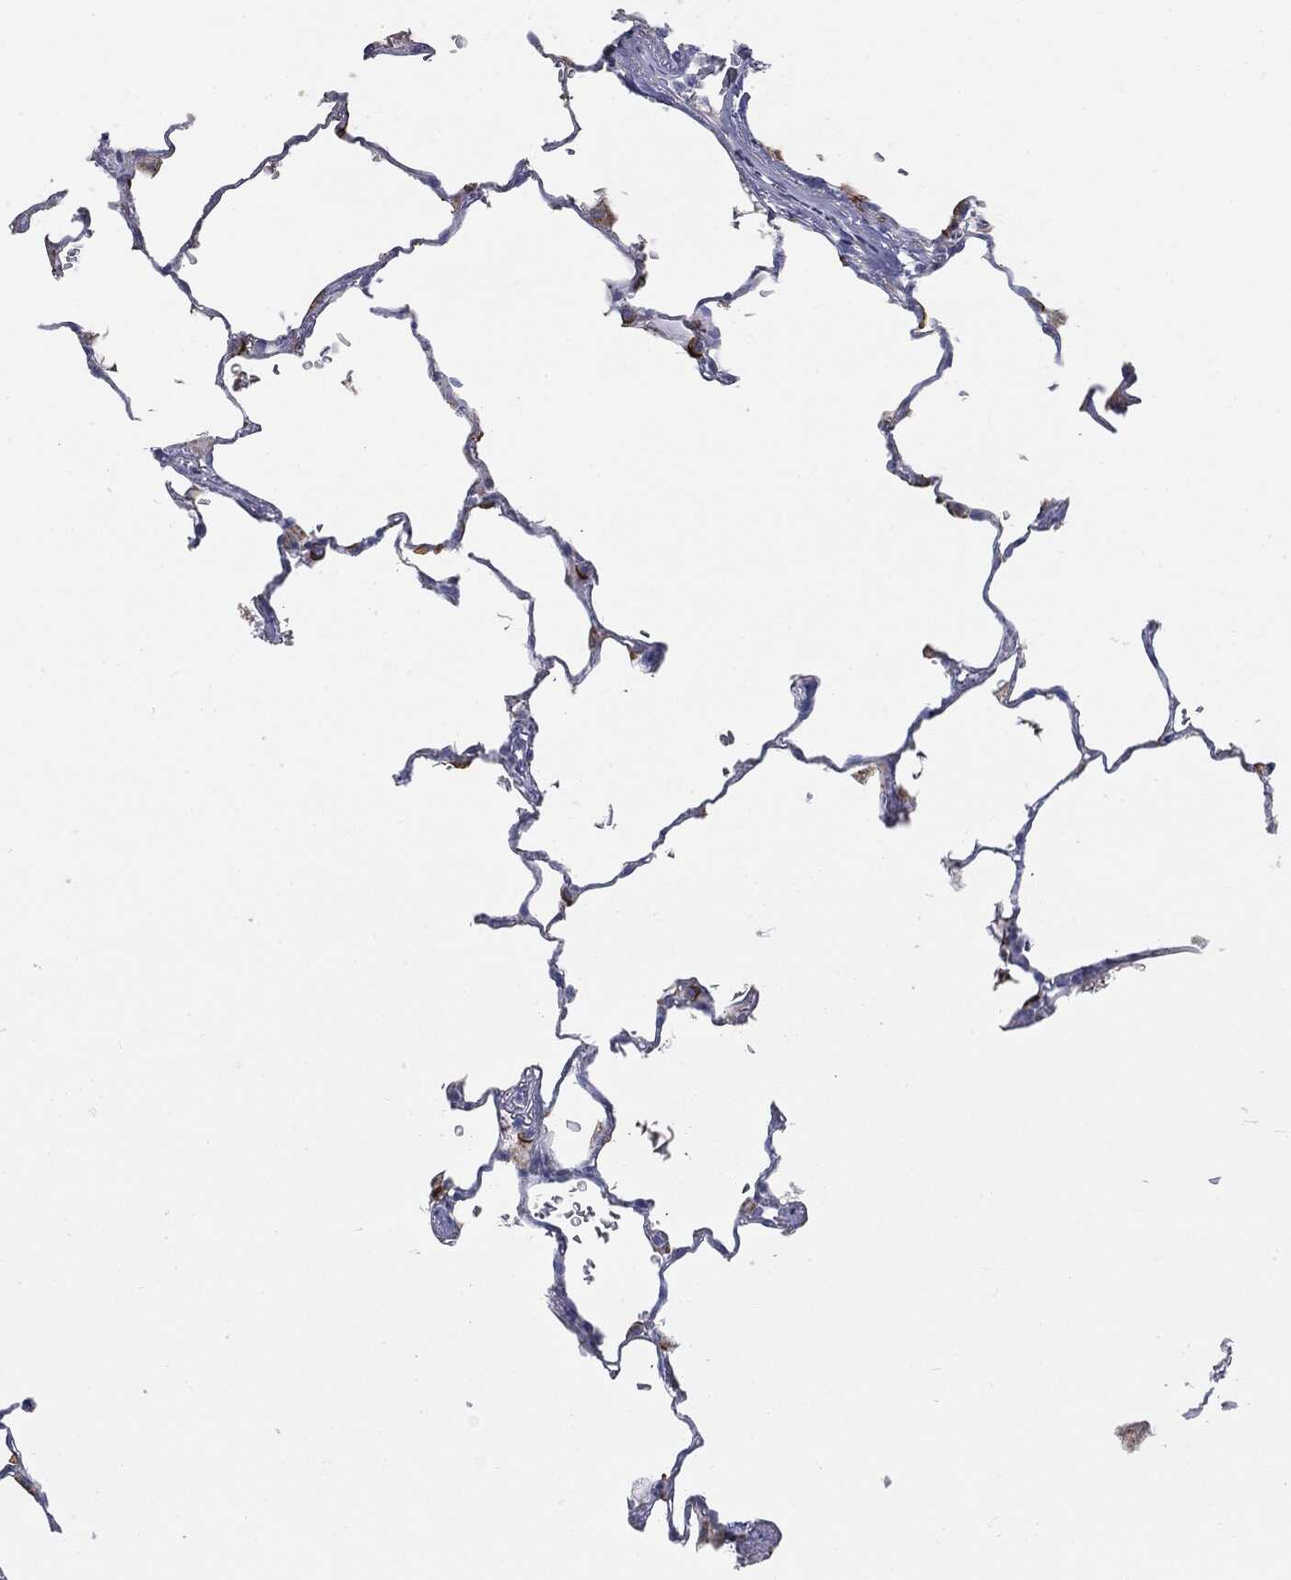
{"staining": {"intensity": "strong", "quantity": "<25%", "location": "cytoplasmic/membranous"}, "tissue": "lung", "cell_type": "Alveolar cells", "image_type": "normal", "snomed": [{"axis": "morphology", "description": "Normal tissue, NOS"}, {"axis": "morphology", "description": "Adenocarcinoma, metastatic, NOS"}, {"axis": "topography", "description": "Lung"}], "caption": "This image exhibits unremarkable lung stained with IHC to label a protein in brown. The cytoplasmic/membranous of alveolar cells show strong positivity for the protein. Nuclei are counter-stained blue.", "gene": "MUC1", "patient": {"sex": "male", "age": 45}}